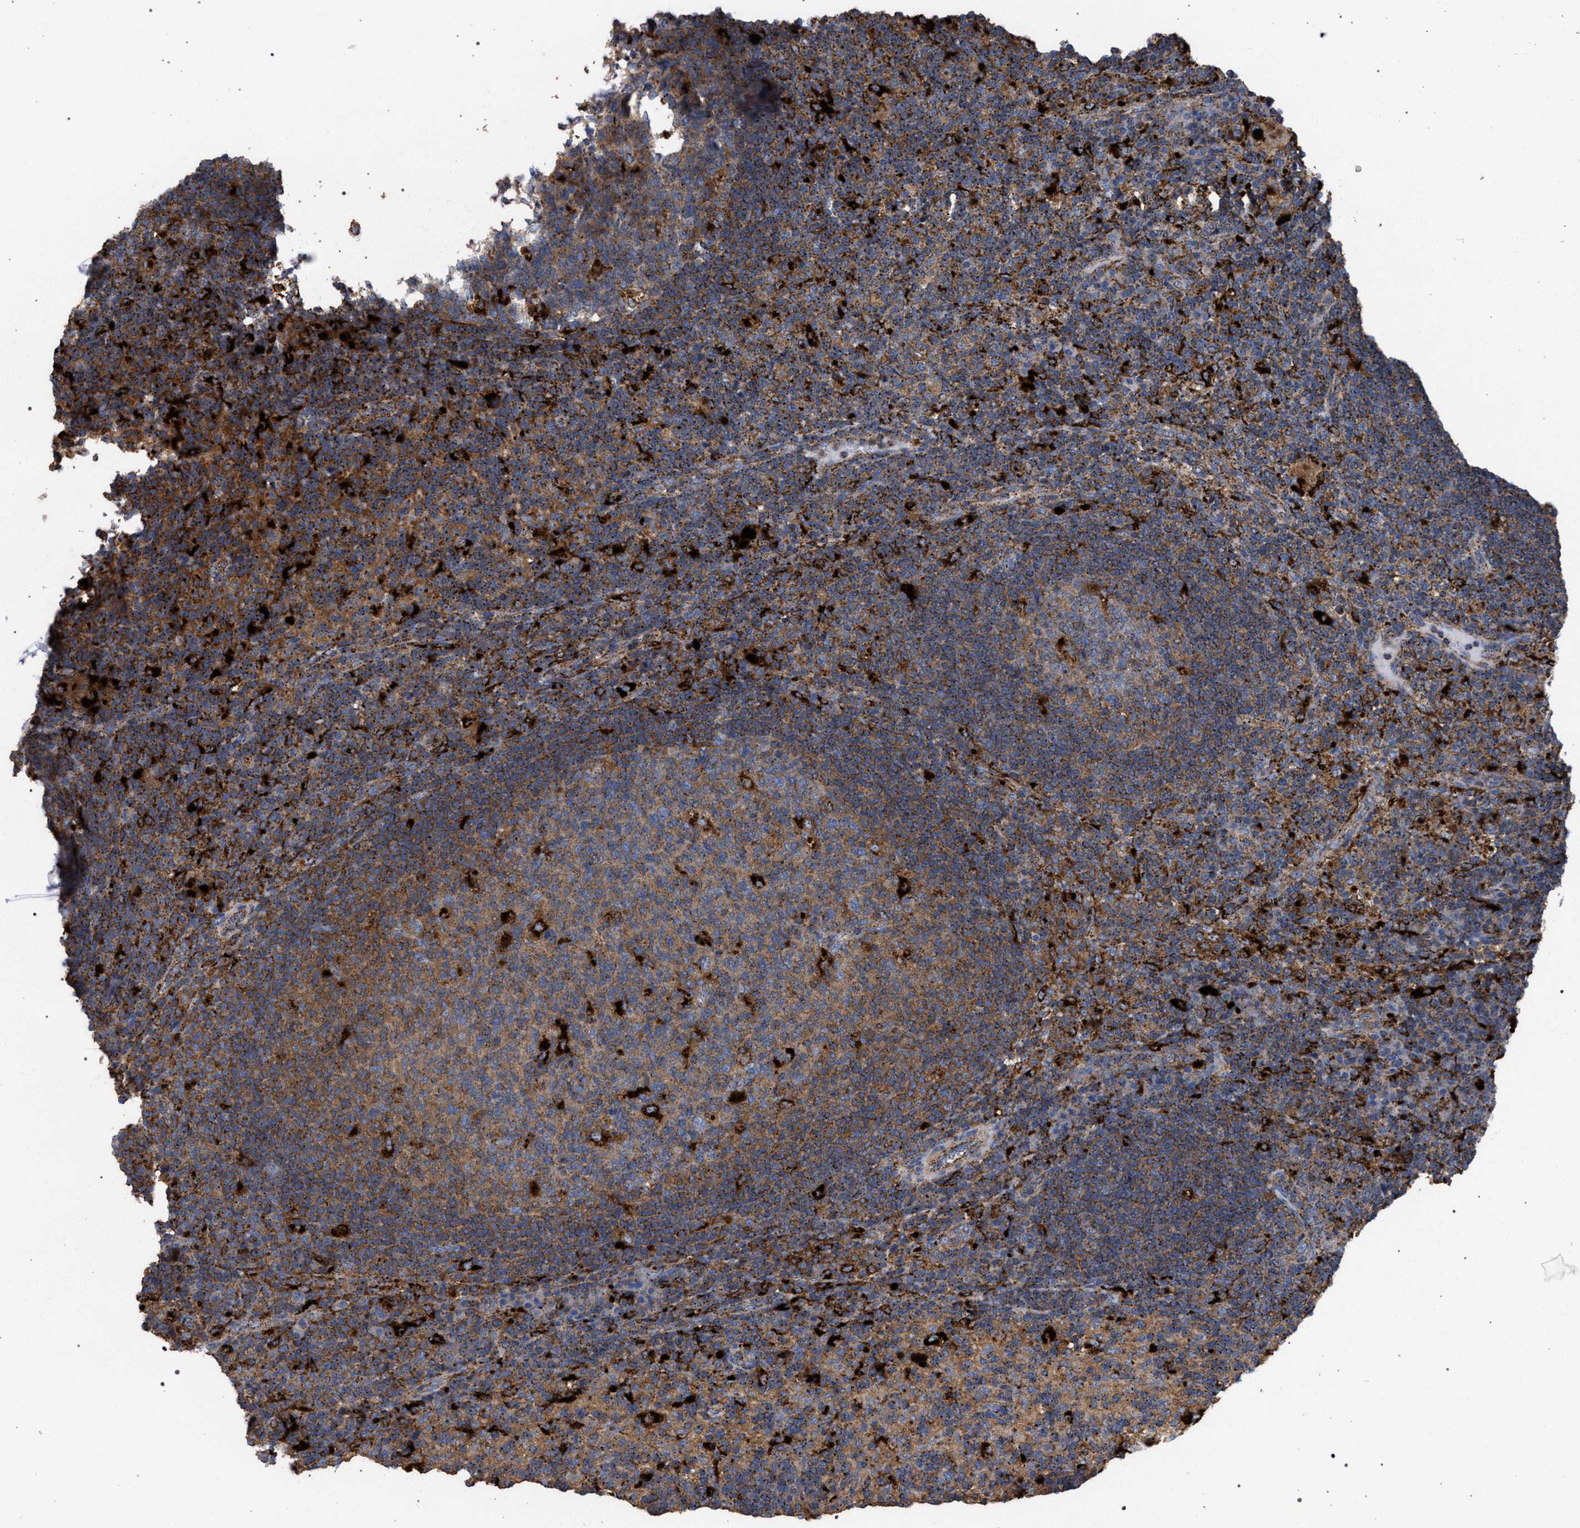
{"staining": {"intensity": "strong", "quantity": "<25%", "location": "cytoplasmic/membranous"}, "tissue": "lymph node", "cell_type": "Germinal center cells", "image_type": "normal", "snomed": [{"axis": "morphology", "description": "Normal tissue, NOS"}, {"axis": "morphology", "description": "Inflammation, NOS"}, {"axis": "topography", "description": "Lymph node"}], "caption": "Immunohistochemical staining of normal human lymph node reveals <25% levels of strong cytoplasmic/membranous protein positivity in approximately <25% of germinal center cells.", "gene": "PPT1", "patient": {"sex": "male", "age": 55}}